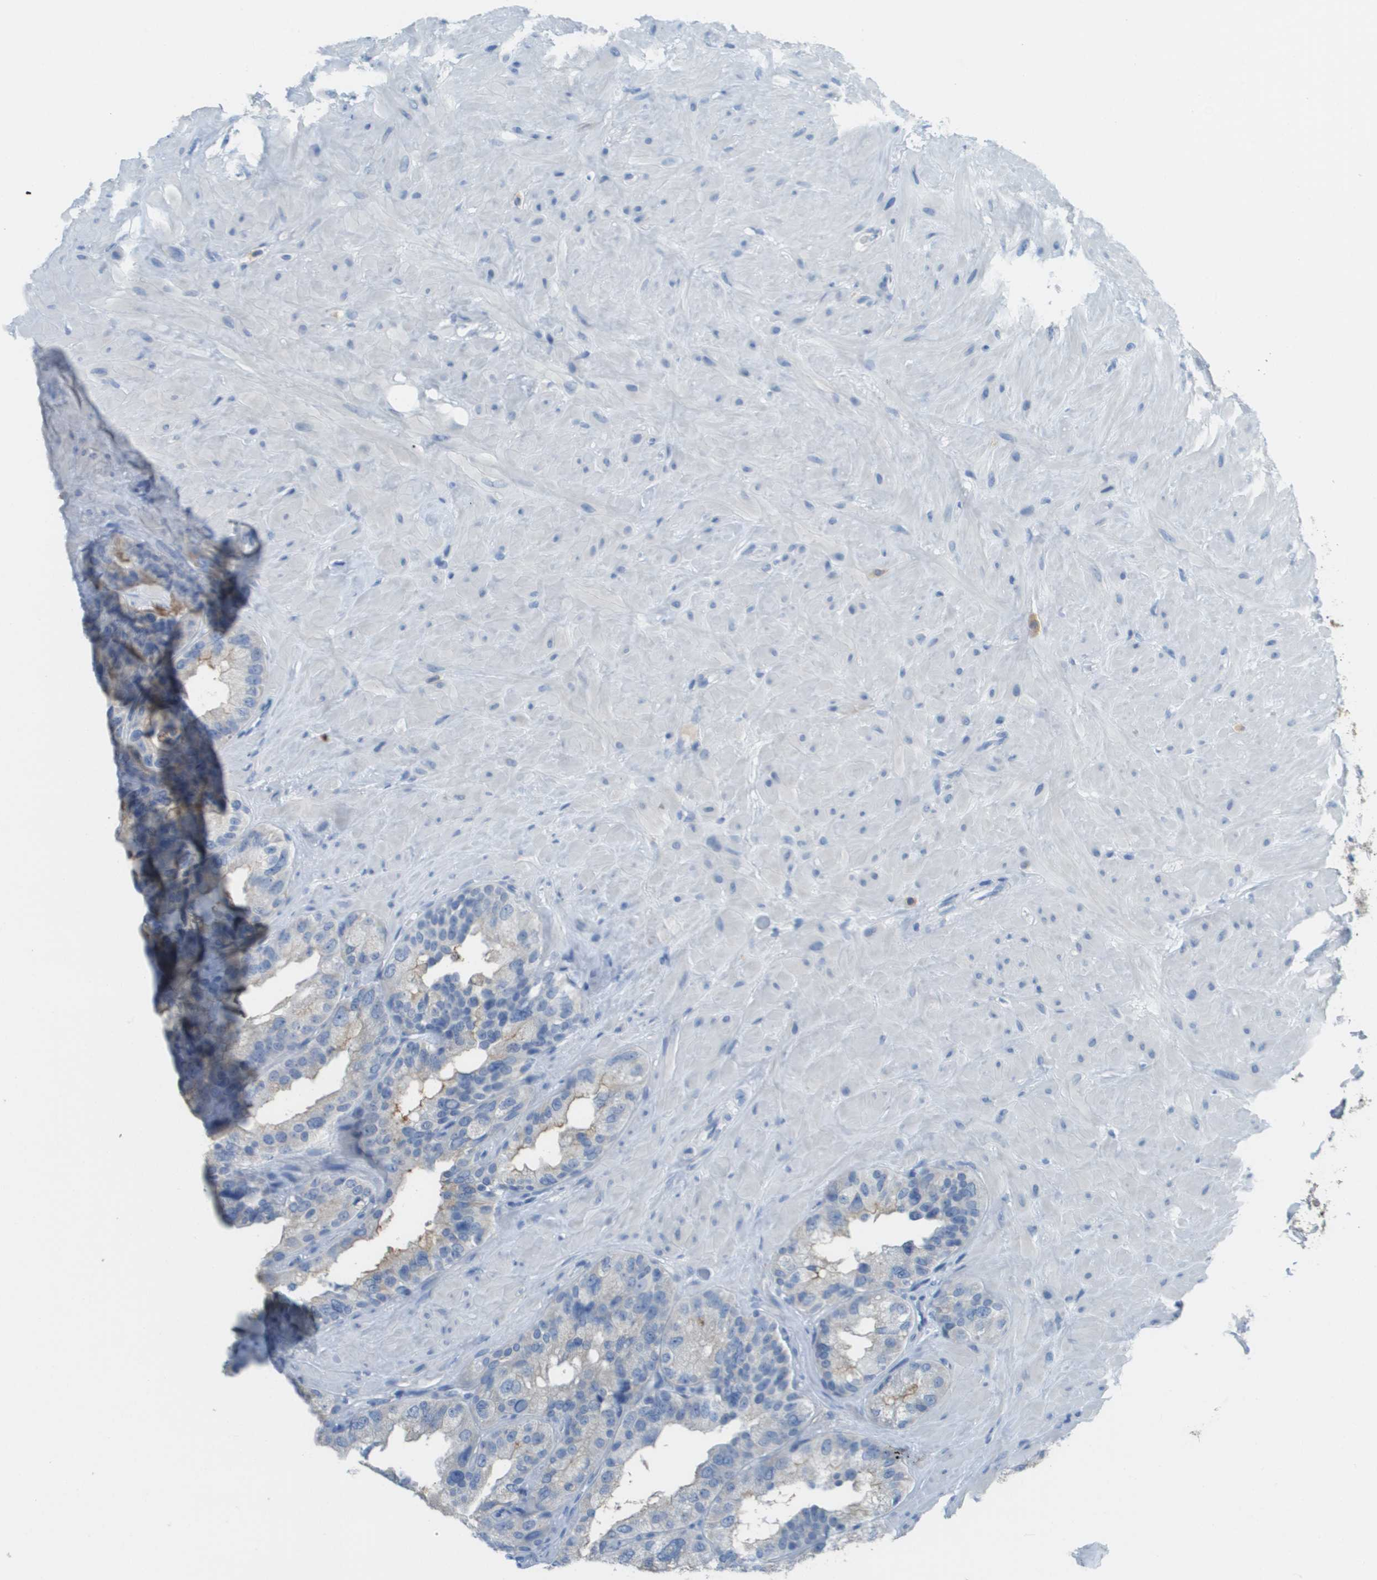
{"staining": {"intensity": "negative", "quantity": "none", "location": "none"}, "tissue": "seminal vesicle", "cell_type": "Glandular cells", "image_type": "normal", "snomed": [{"axis": "morphology", "description": "Normal tissue, NOS"}, {"axis": "topography", "description": "Seminal veicle"}], "caption": "Immunohistochemistry histopathology image of unremarkable seminal vesicle stained for a protein (brown), which reveals no positivity in glandular cells. (DAB IHC with hematoxylin counter stain).", "gene": "PTGDR2", "patient": {"sex": "male", "age": 68}}